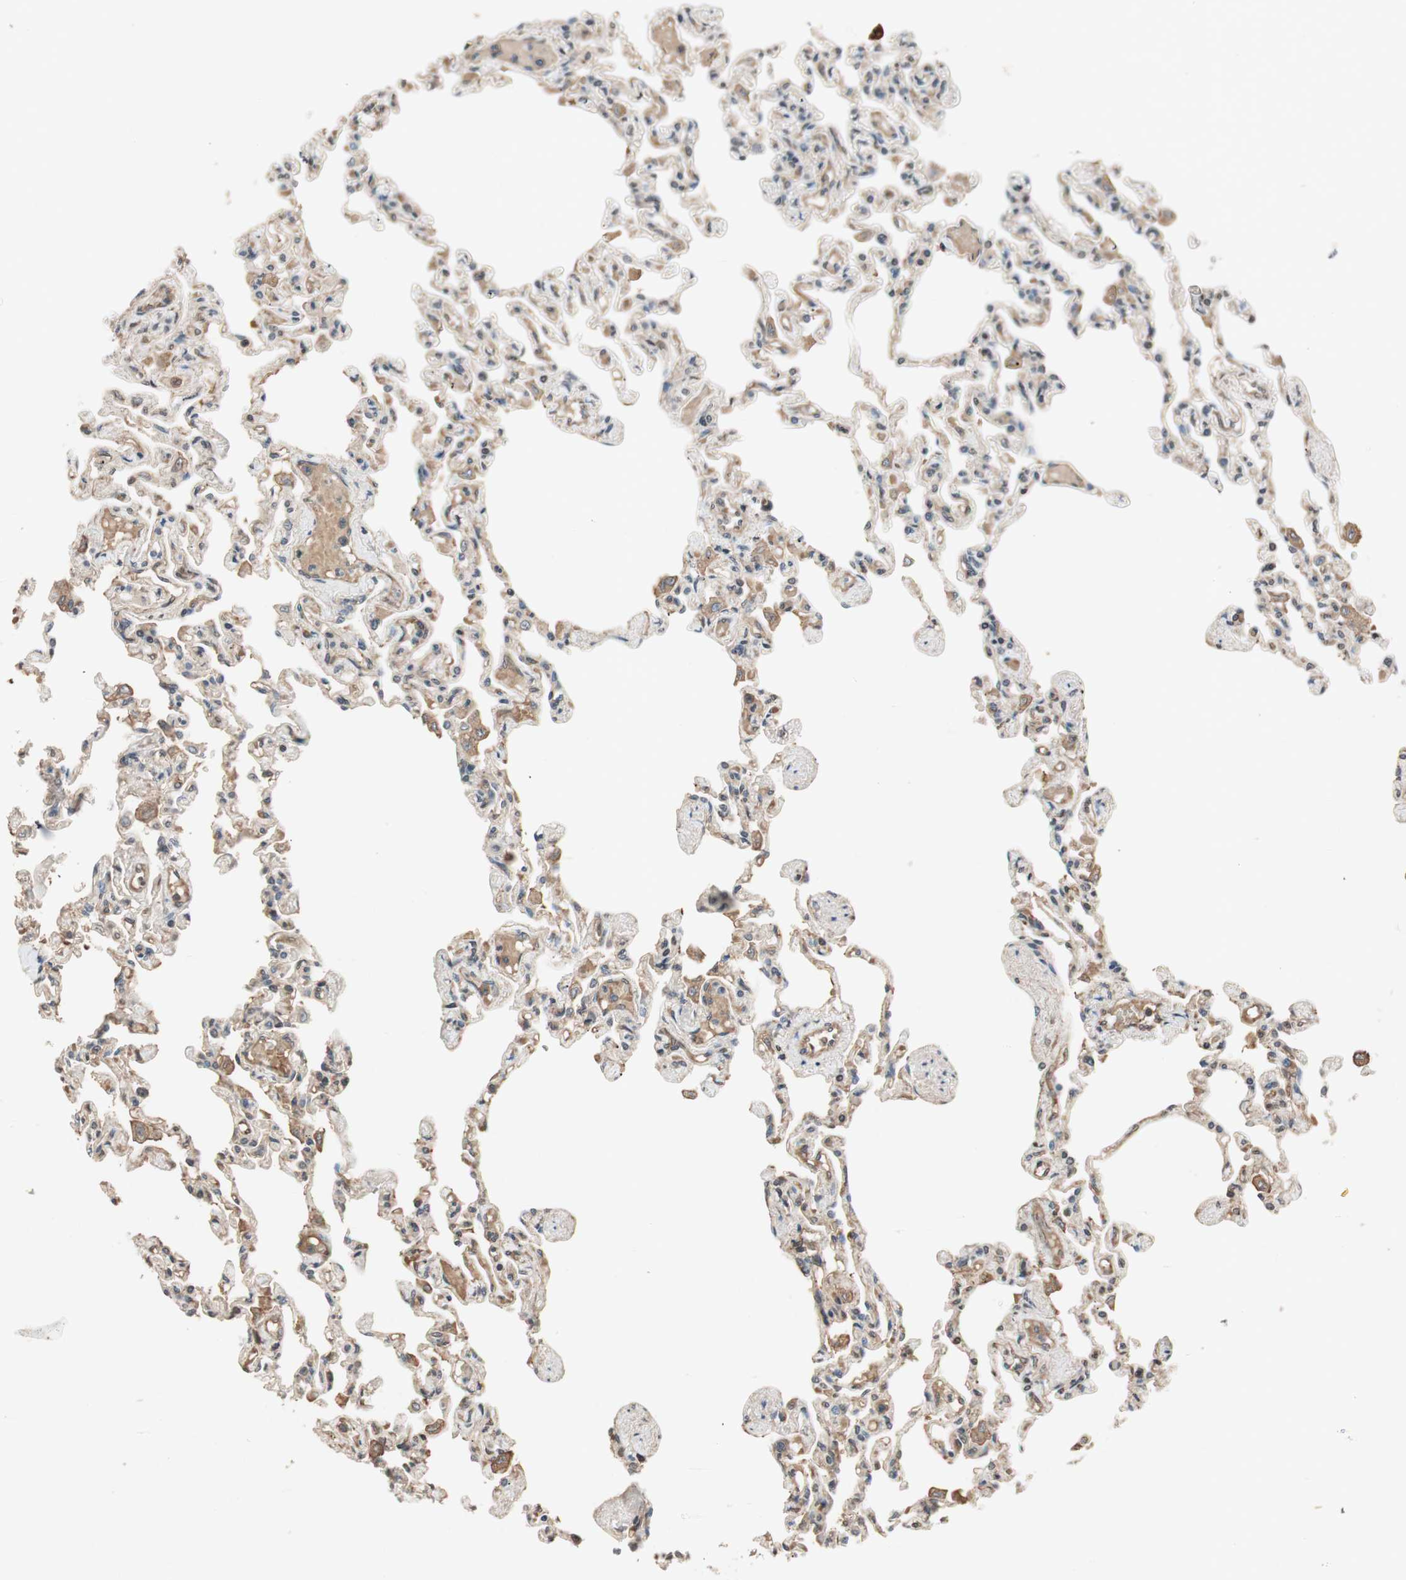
{"staining": {"intensity": "moderate", "quantity": "25%-75%", "location": "cytoplasmic/membranous"}, "tissue": "lung", "cell_type": "Alveolar cells", "image_type": "normal", "snomed": [{"axis": "morphology", "description": "Normal tissue, NOS"}, {"axis": "topography", "description": "Lung"}], "caption": "IHC staining of normal lung, which exhibits medium levels of moderate cytoplasmic/membranous positivity in approximately 25%-75% of alveolar cells indicating moderate cytoplasmic/membranous protein expression. The staining was performed using DAB (3,3'-diaminobenzidine) (brown) for protein detection and nuclei were counterstained in hematoxylin (blue).", "gene": "GCLM", "patient": {"sex": "male", "age": 21}}